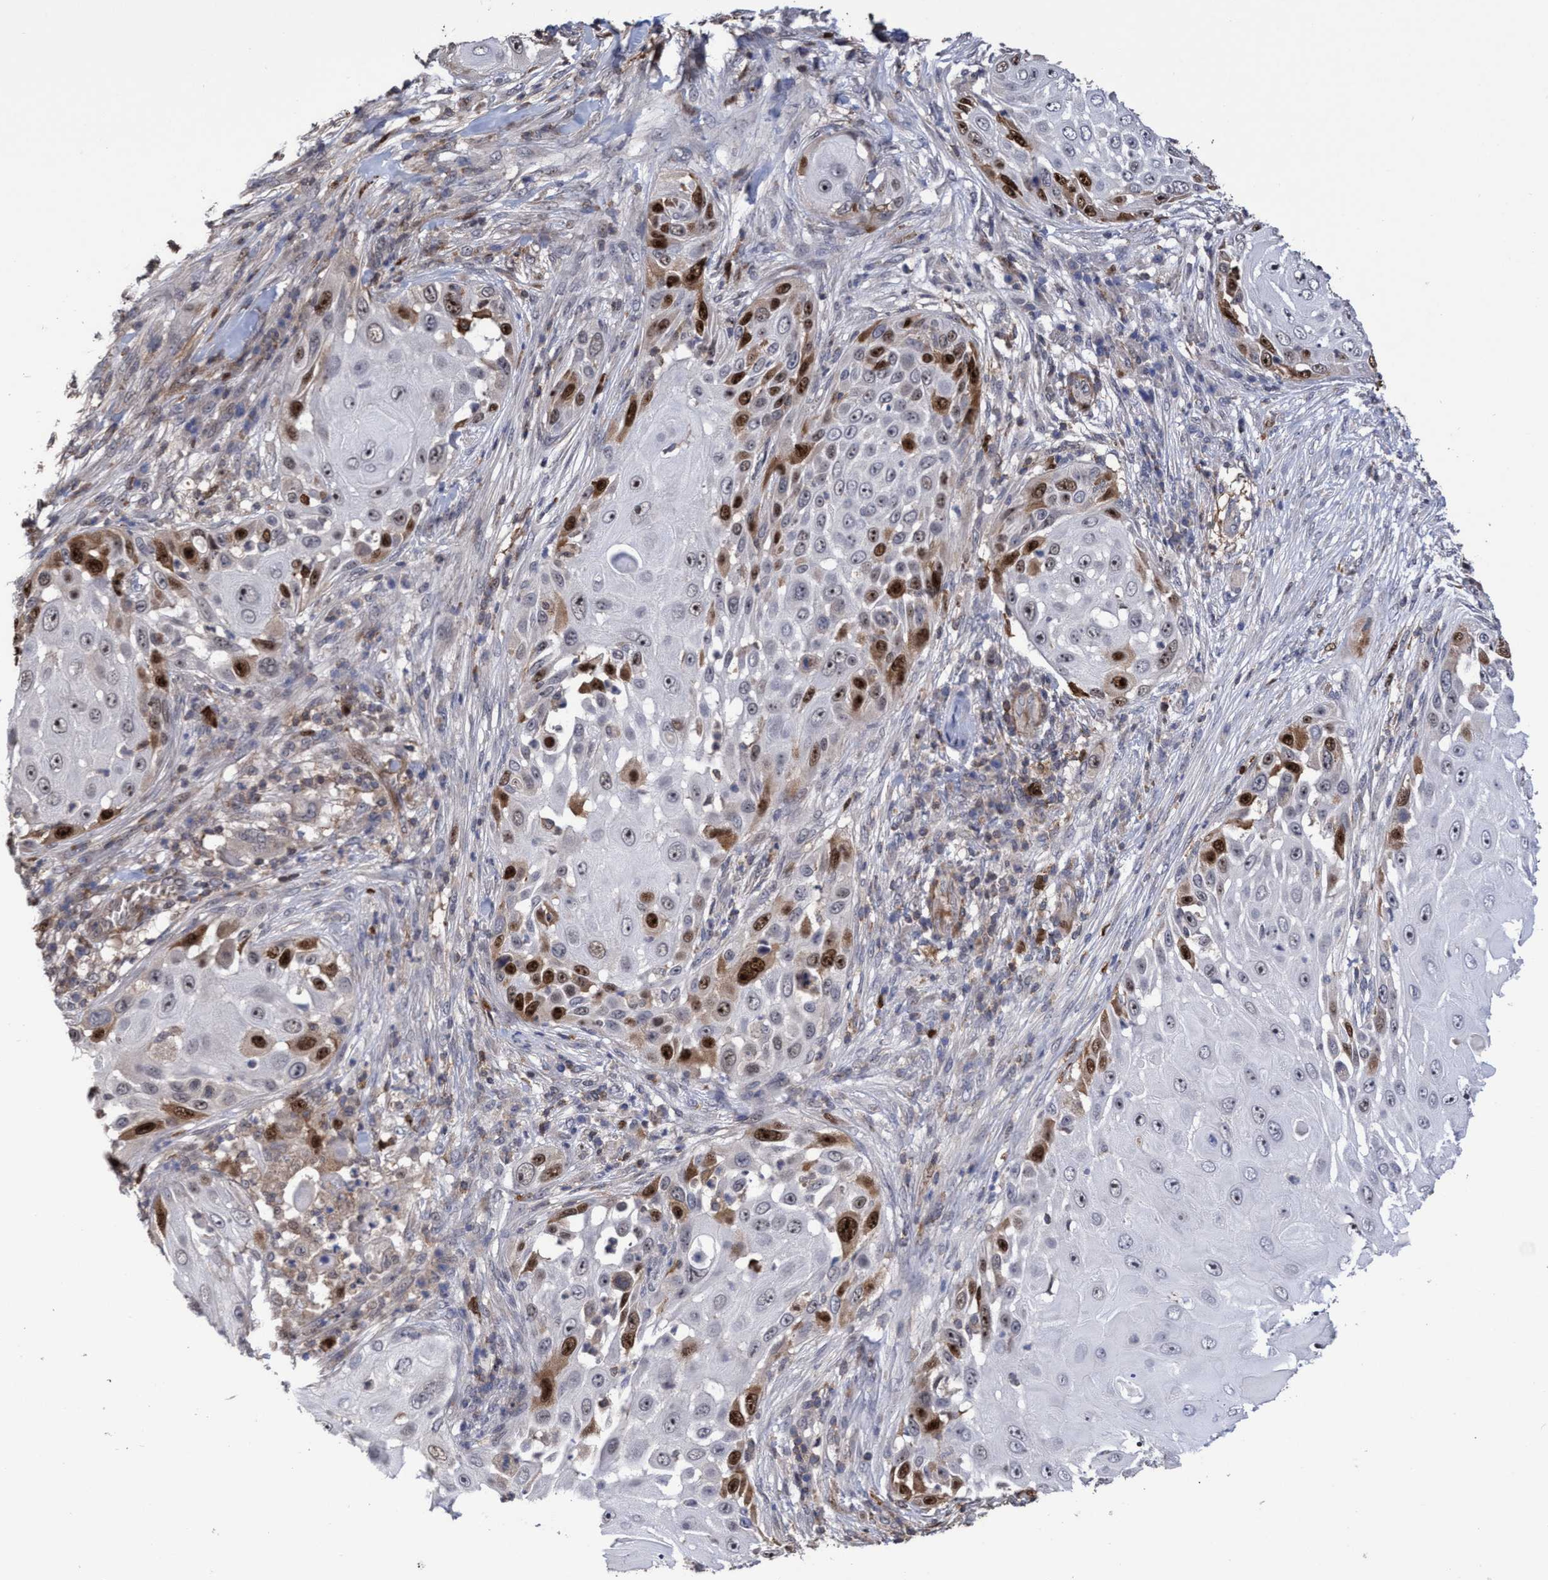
{"staining": {"intensity": "strong", "quantity": "25%-75%", "location": "cytoplasmic/membranous,nuclear"}, "tissue": "skin cancer", "cell_type": "Tumor cells", "image_type": "cancer", "snomed": [{"axis": "morphology", "description": "Squamous cell carcinoma, NOS"}, {"axis": "topography", "description": "Skin"}], "caption": "Immunohistochemical staining of human skin cancer (squamous cell carcinoma) exhibits strong cytoplasmic/membranous and nuclear protein positivity in about 25%-75% of tumor cells.", "gene": "SLBP", "patient": {"sex": "female", "age": 44}}